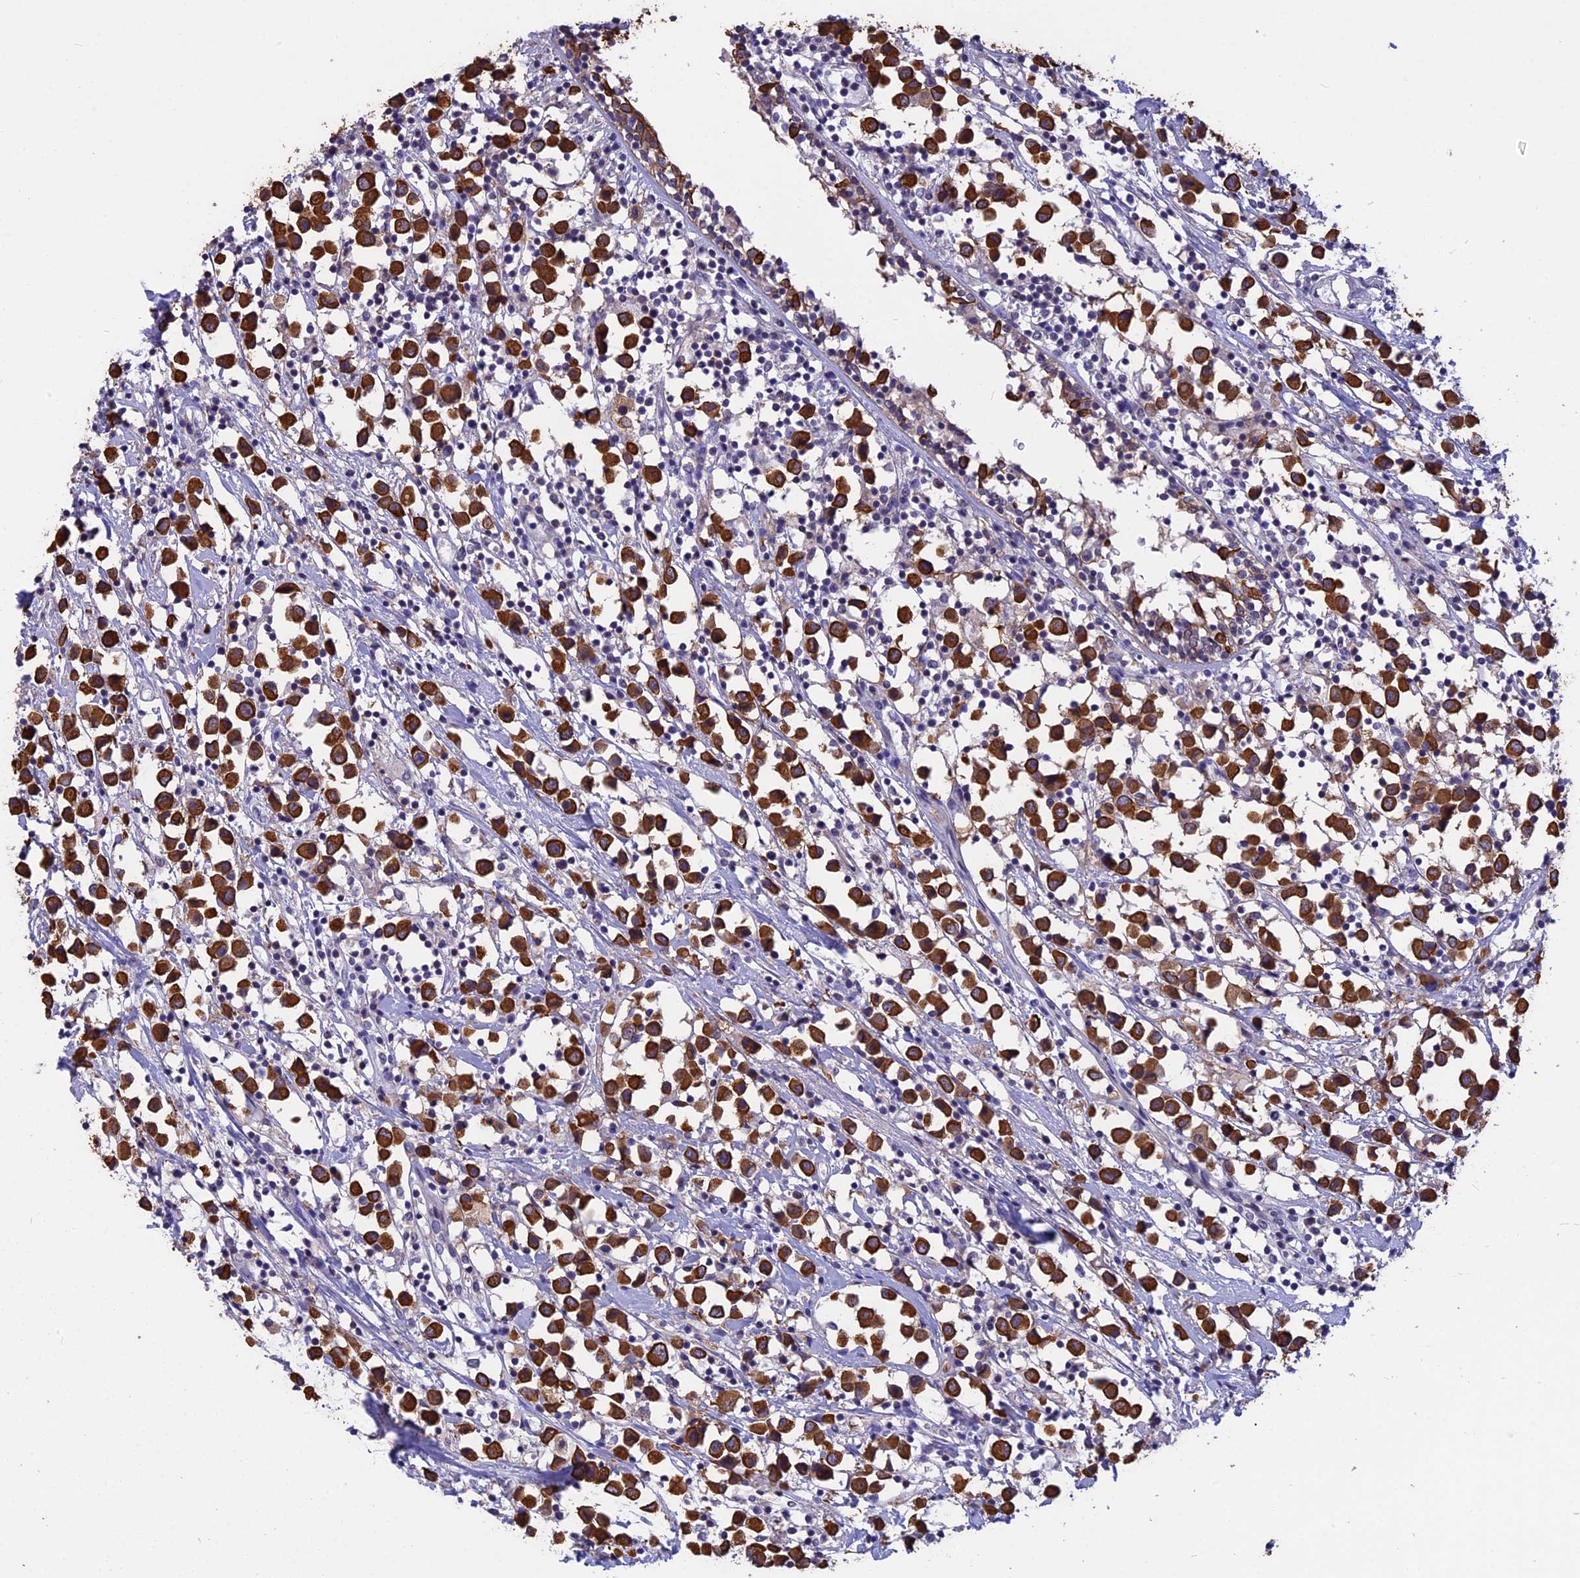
{"staining": {"intensity": "strong", "quantity": ">75%", "location": "cytoplasmic/membranous"}, "tissue": "breast cancer", "cell_type": "Tumor cells", "image_type": "cancer", "snomed": [{"axis": "morphology", "description": "Duct carcinoma"}, {"axis": "topography", "description": "Breast"}], "caption": "Strong cytoplasmic/membranous protein staining is appreciated in approximately >75% of tumor cells in infiltrating ductal carcinoma (breast).", "gene": "STUB1", "patient": {"sex": "female", "age": 61}}